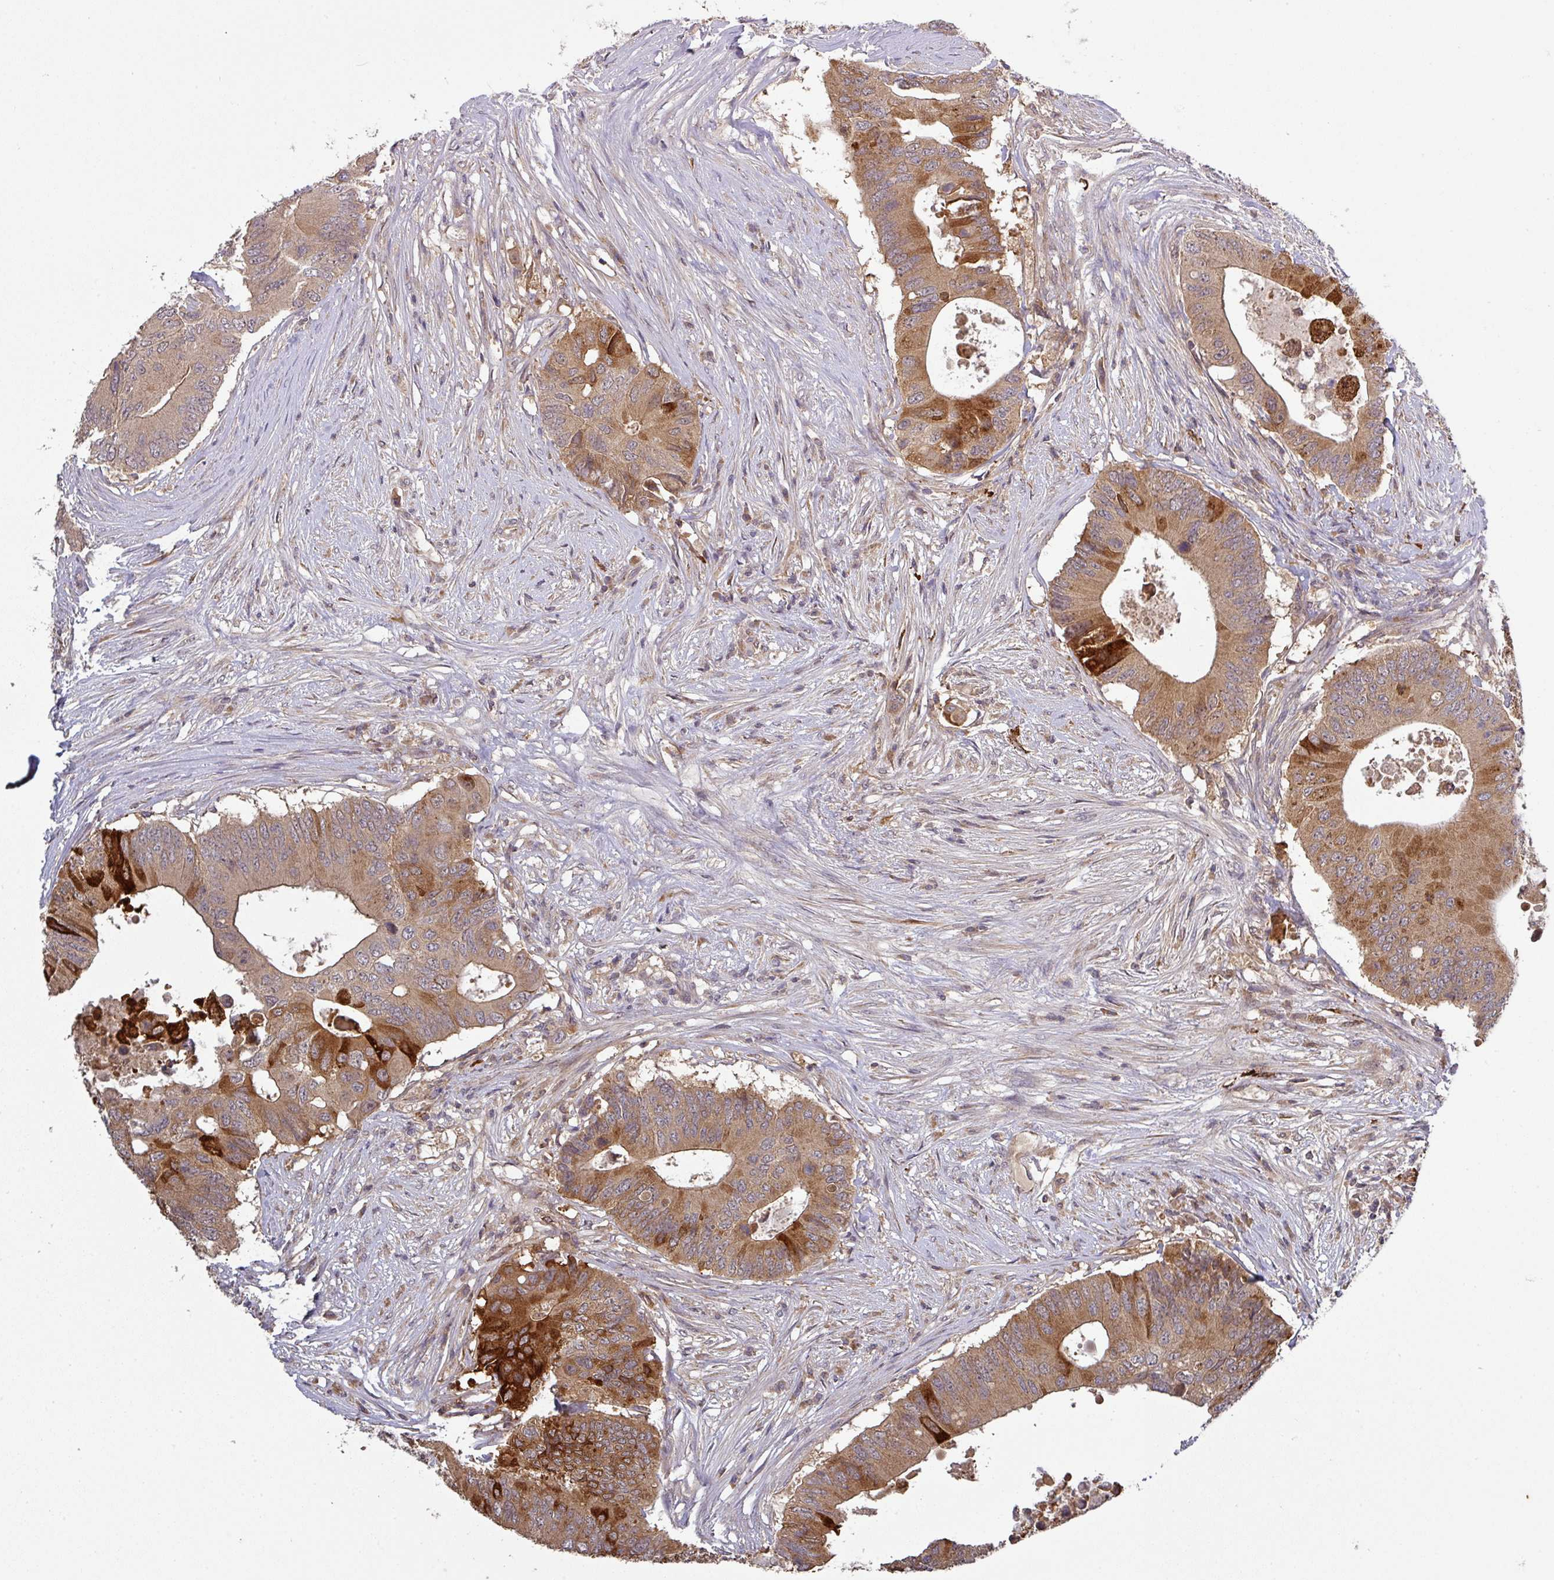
{"staining": {"intensity": "strong", "quantity": ">75%", "location": "cytoplasmic/membranous"}, "tissue": "colorectal cancer", "cell_type": "Tumor cells", "image_type": "cancer", "snomed": [{"axis": "morphology", "description": "Adenocarcinoma, NOS"}, {"axis": "topography", "description": "Colon"}], "caption": "About >75% of tumor cells in human colorectal cancer exhibit strong cytoplasmic/membranous protein staining as visualized by brown immunohistochemical staining.", "gene": "CCDC121", "patient": {"sex": "male", "age": 71}}